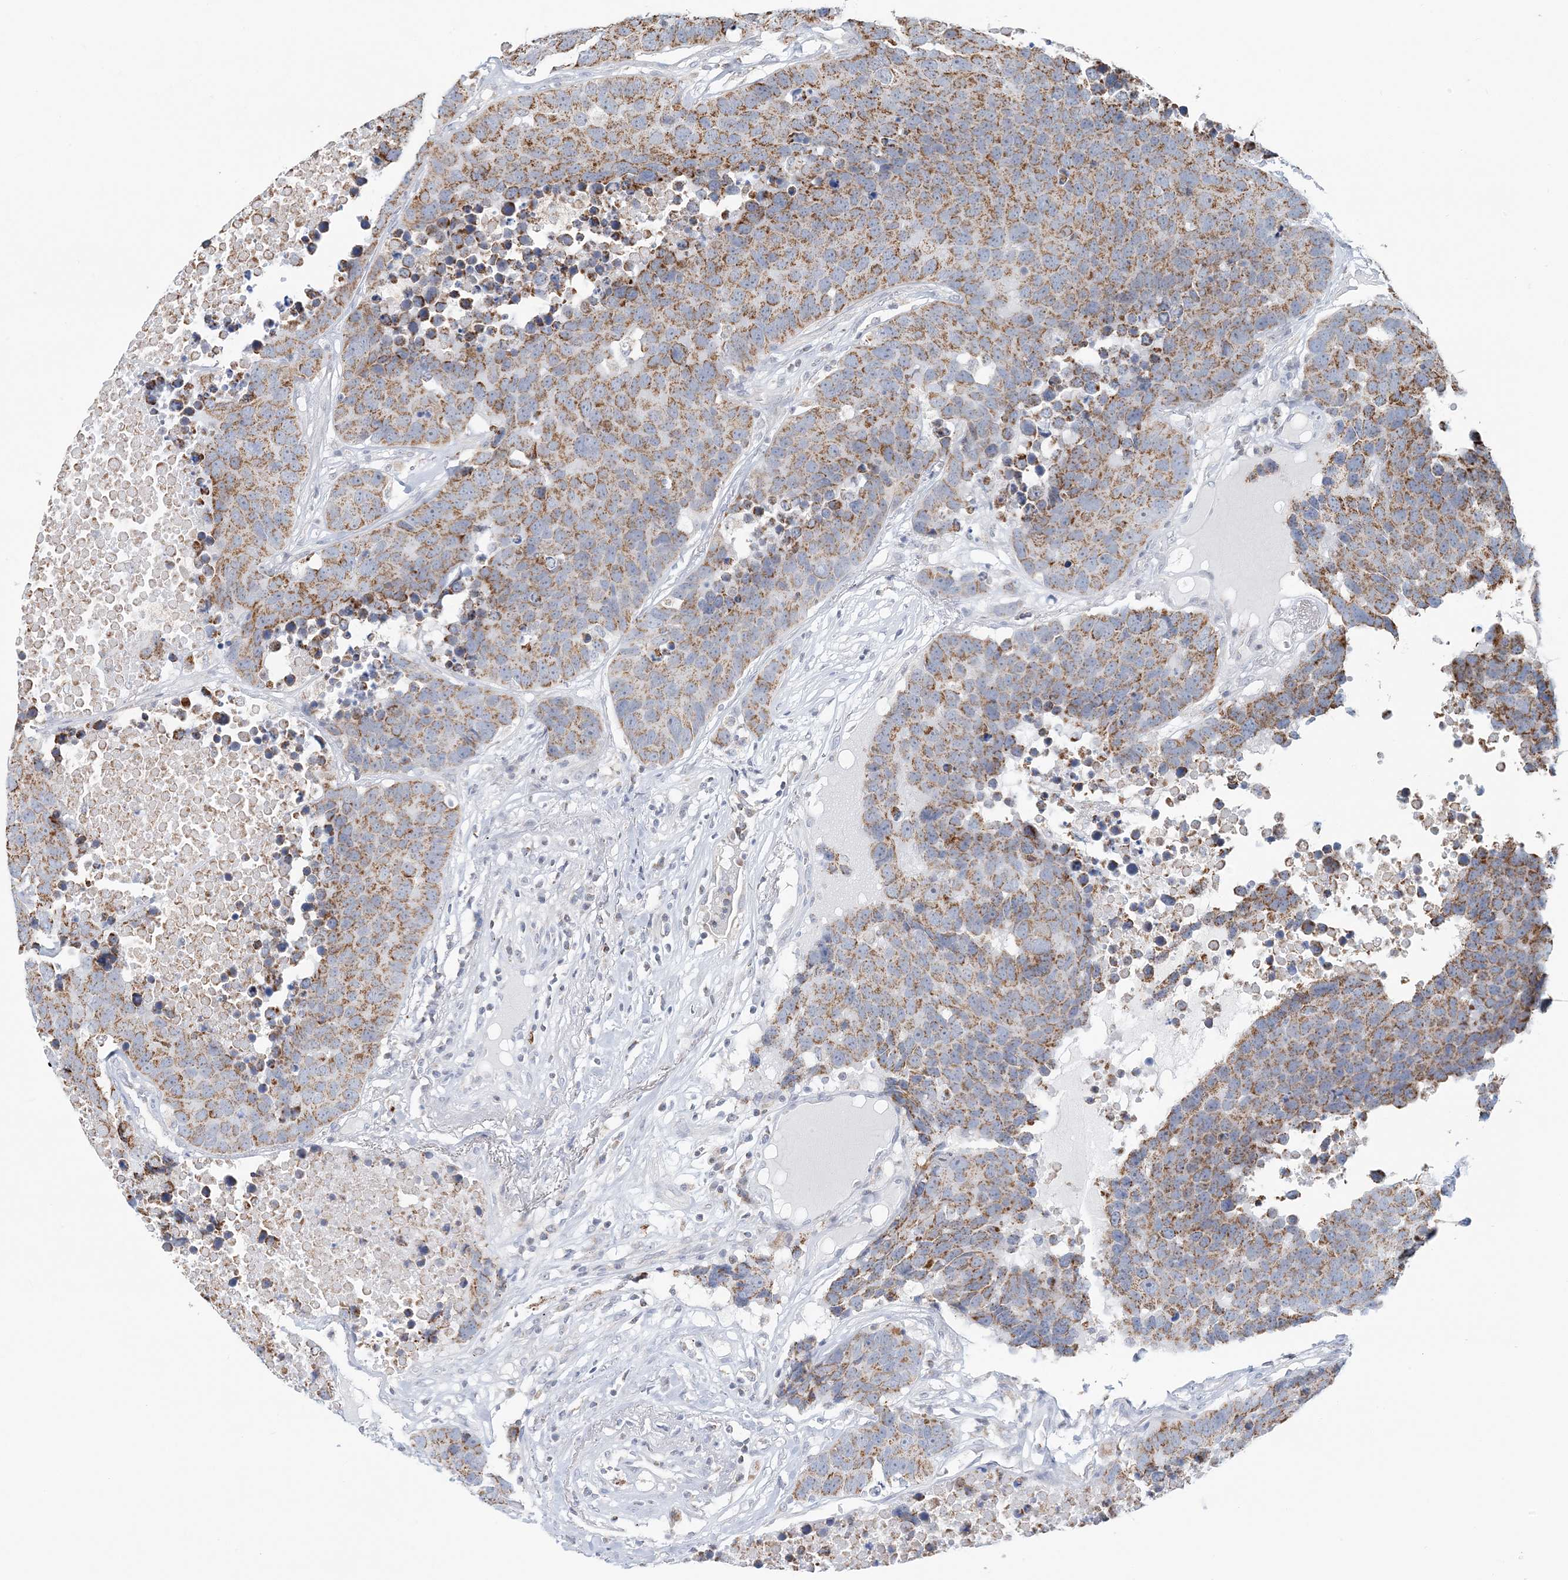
{"staining": {"intensity": "moderate", "quantity": ">75%", "location": "cytoplasmic/membranous"}, "tissue": "carcinoid", "cell_type": "Tumor cells", "image_type": "cancer", "snomed": [{"axis": "morphology", "description": "Carcinoid, malignant, NOS"}, {"axis": "topography", "description": "Lung"}], "caption": "Carcinoid was stained to show a protein in brown. There is medium levels of moderate cytoplasmic/membranous expression in about >75% of tumor cells.", "gene": "BDH1", "patient": {"sex": "male", "age": 60}}